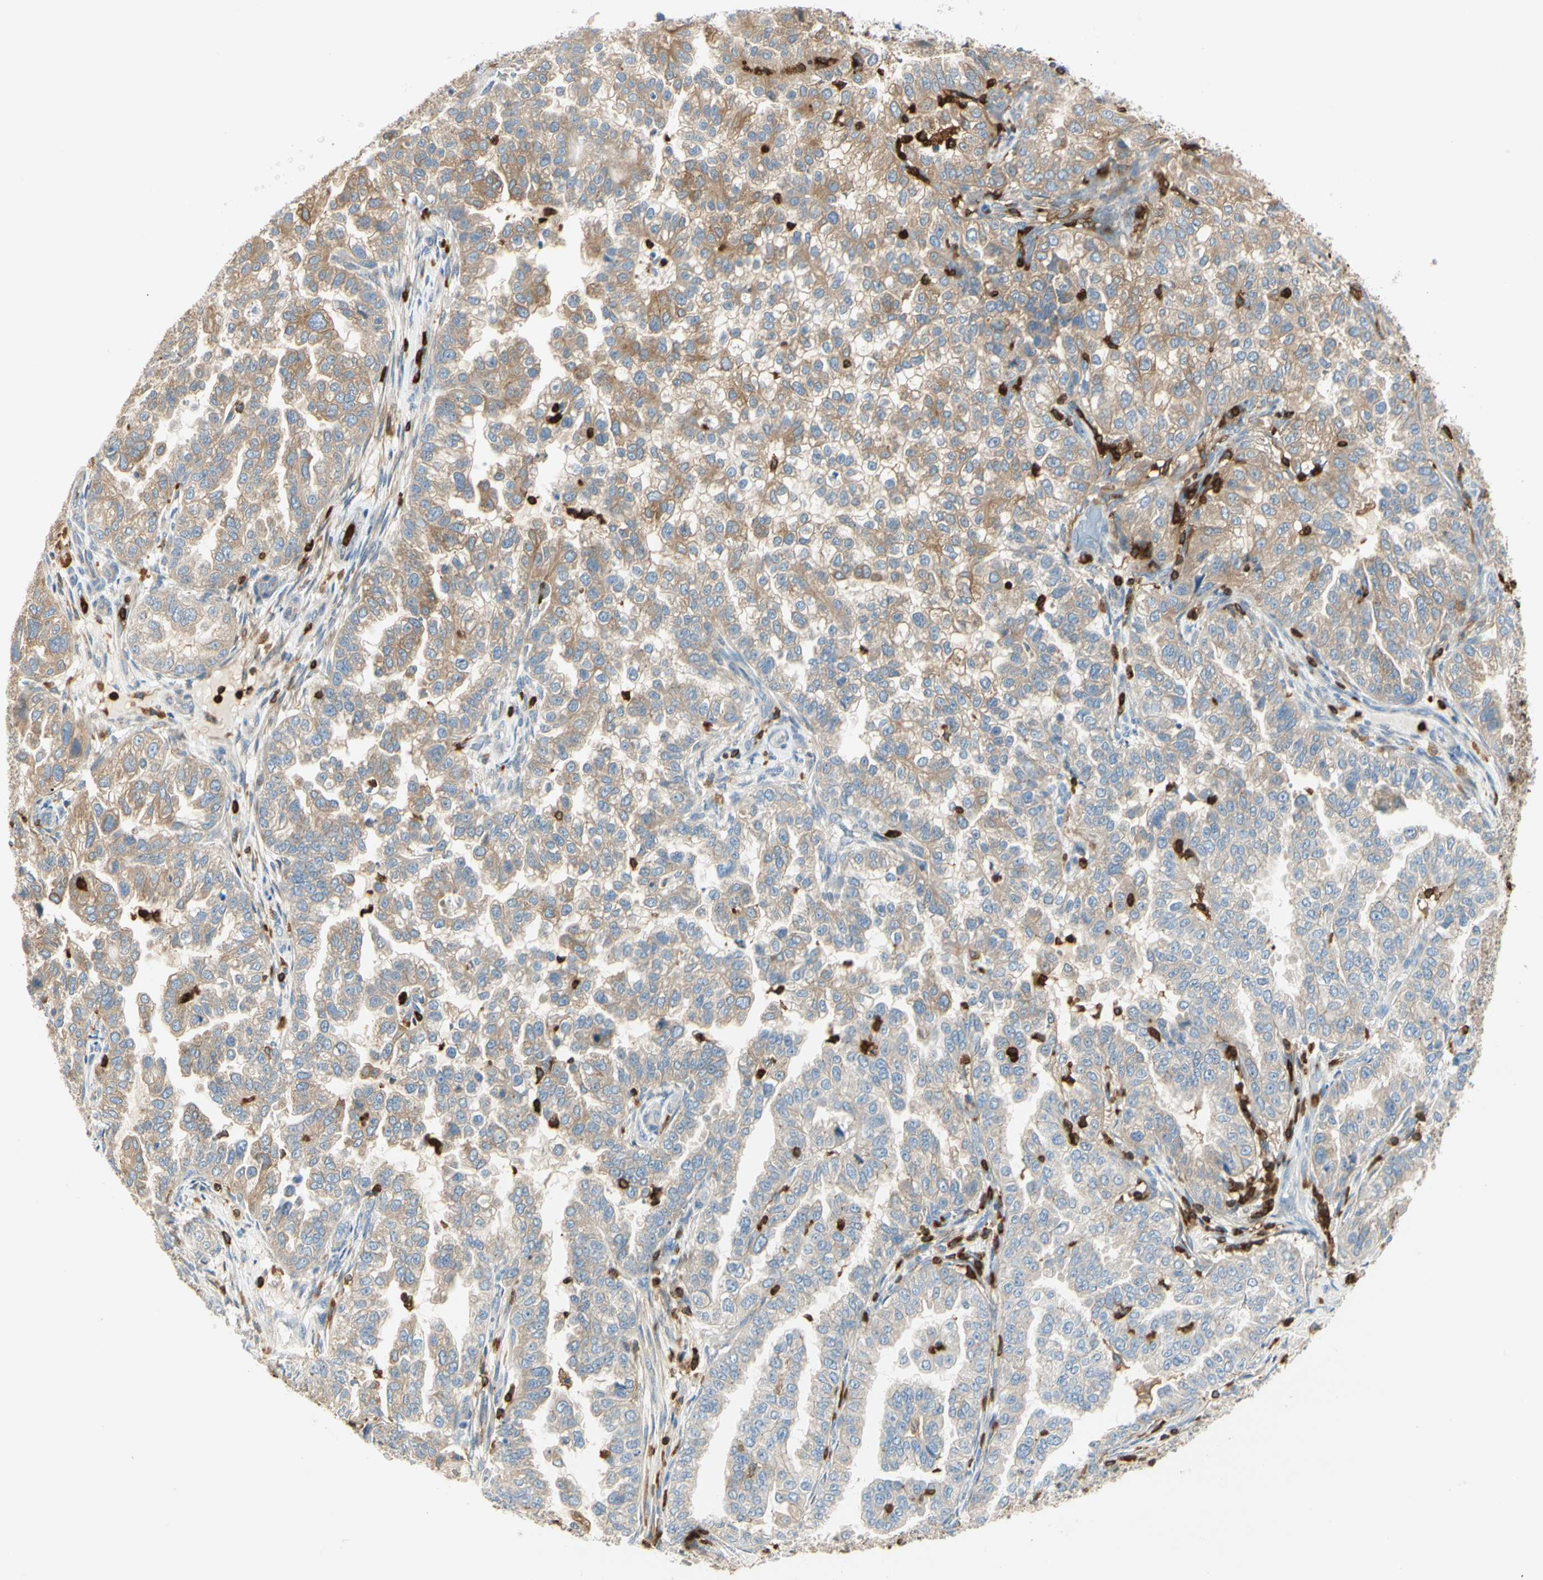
{"staining": {"intensity": "weak", "quantity": ">75%", "location": "cytoplasmic/membranous"}, "tissue": "endometrial cancer", "cell_type": "Tumor cells", "image_type": "cancer", "snomed": [{"axis": "morphology", "description": "Adenocarcinoma, NOS"}, {"axis": "topography", "description": "Endometrium"}], "caption": "A micrograph of human adenocarcinoma (endometrial) stained for a protein exhibits weak cytoplasmic/membranous brown staining in tumor cells. The protein is shown in brown color, while the nuclei are stained blue.", "gene": "FMNL1", "patient": {"sex": "female", "age": 85}}